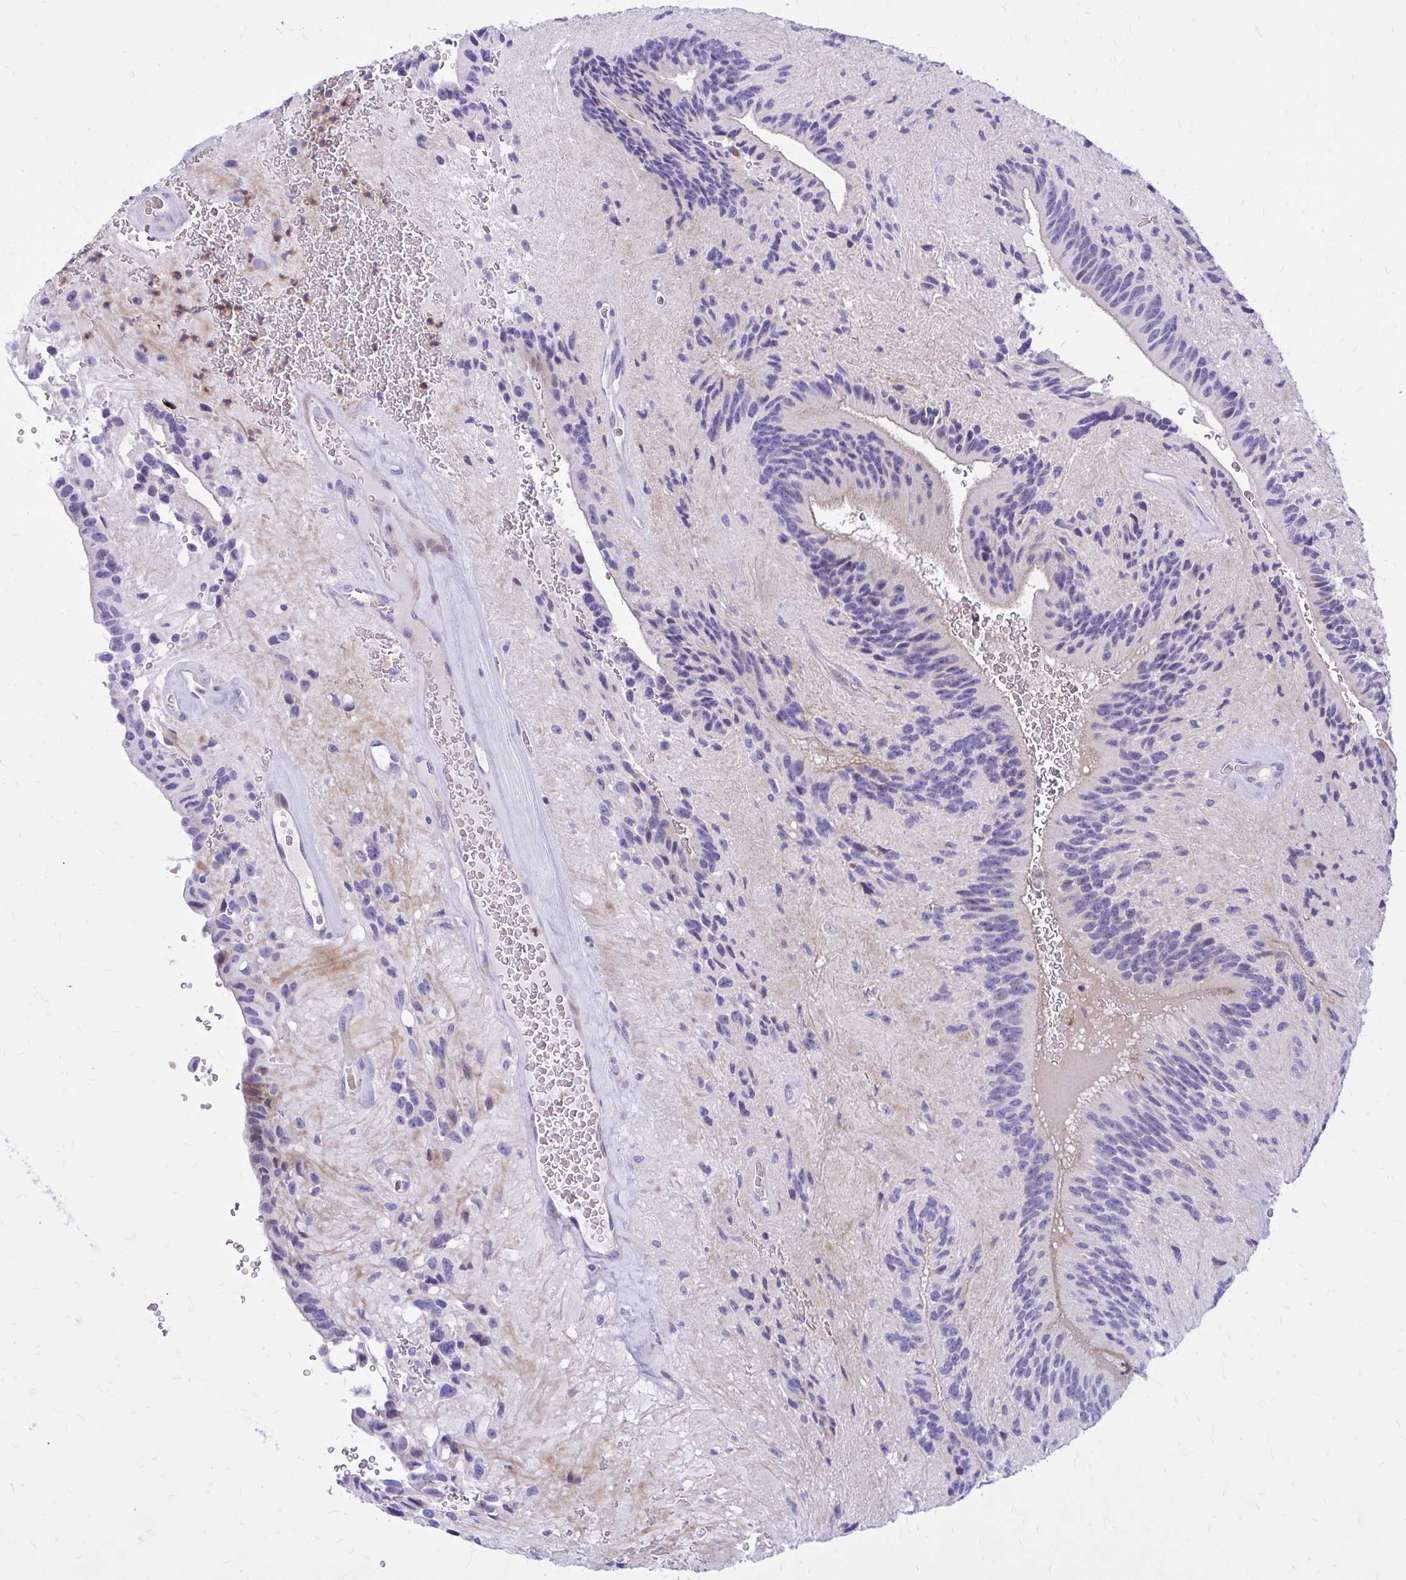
{"staining": {"intensity": "weak", "quantity": "<25%", "location": "cytoplasmic/membranous"}, "tissue": "glioma", "cell_type": "Tumor cells", "image_type": "cancer", "snomed": [{"axis": "morphology", "description": "Glioma, malignant, Low grade"}, {"axis": "topography", "description": "Brain"}], "caption": "Immunohistochemistry (IHC) of malignant low-grade glioma exhibits no expression in tumor cells.", "gene": "ADAMTSL1", "patient": {"sex": "male", "age": 31}}